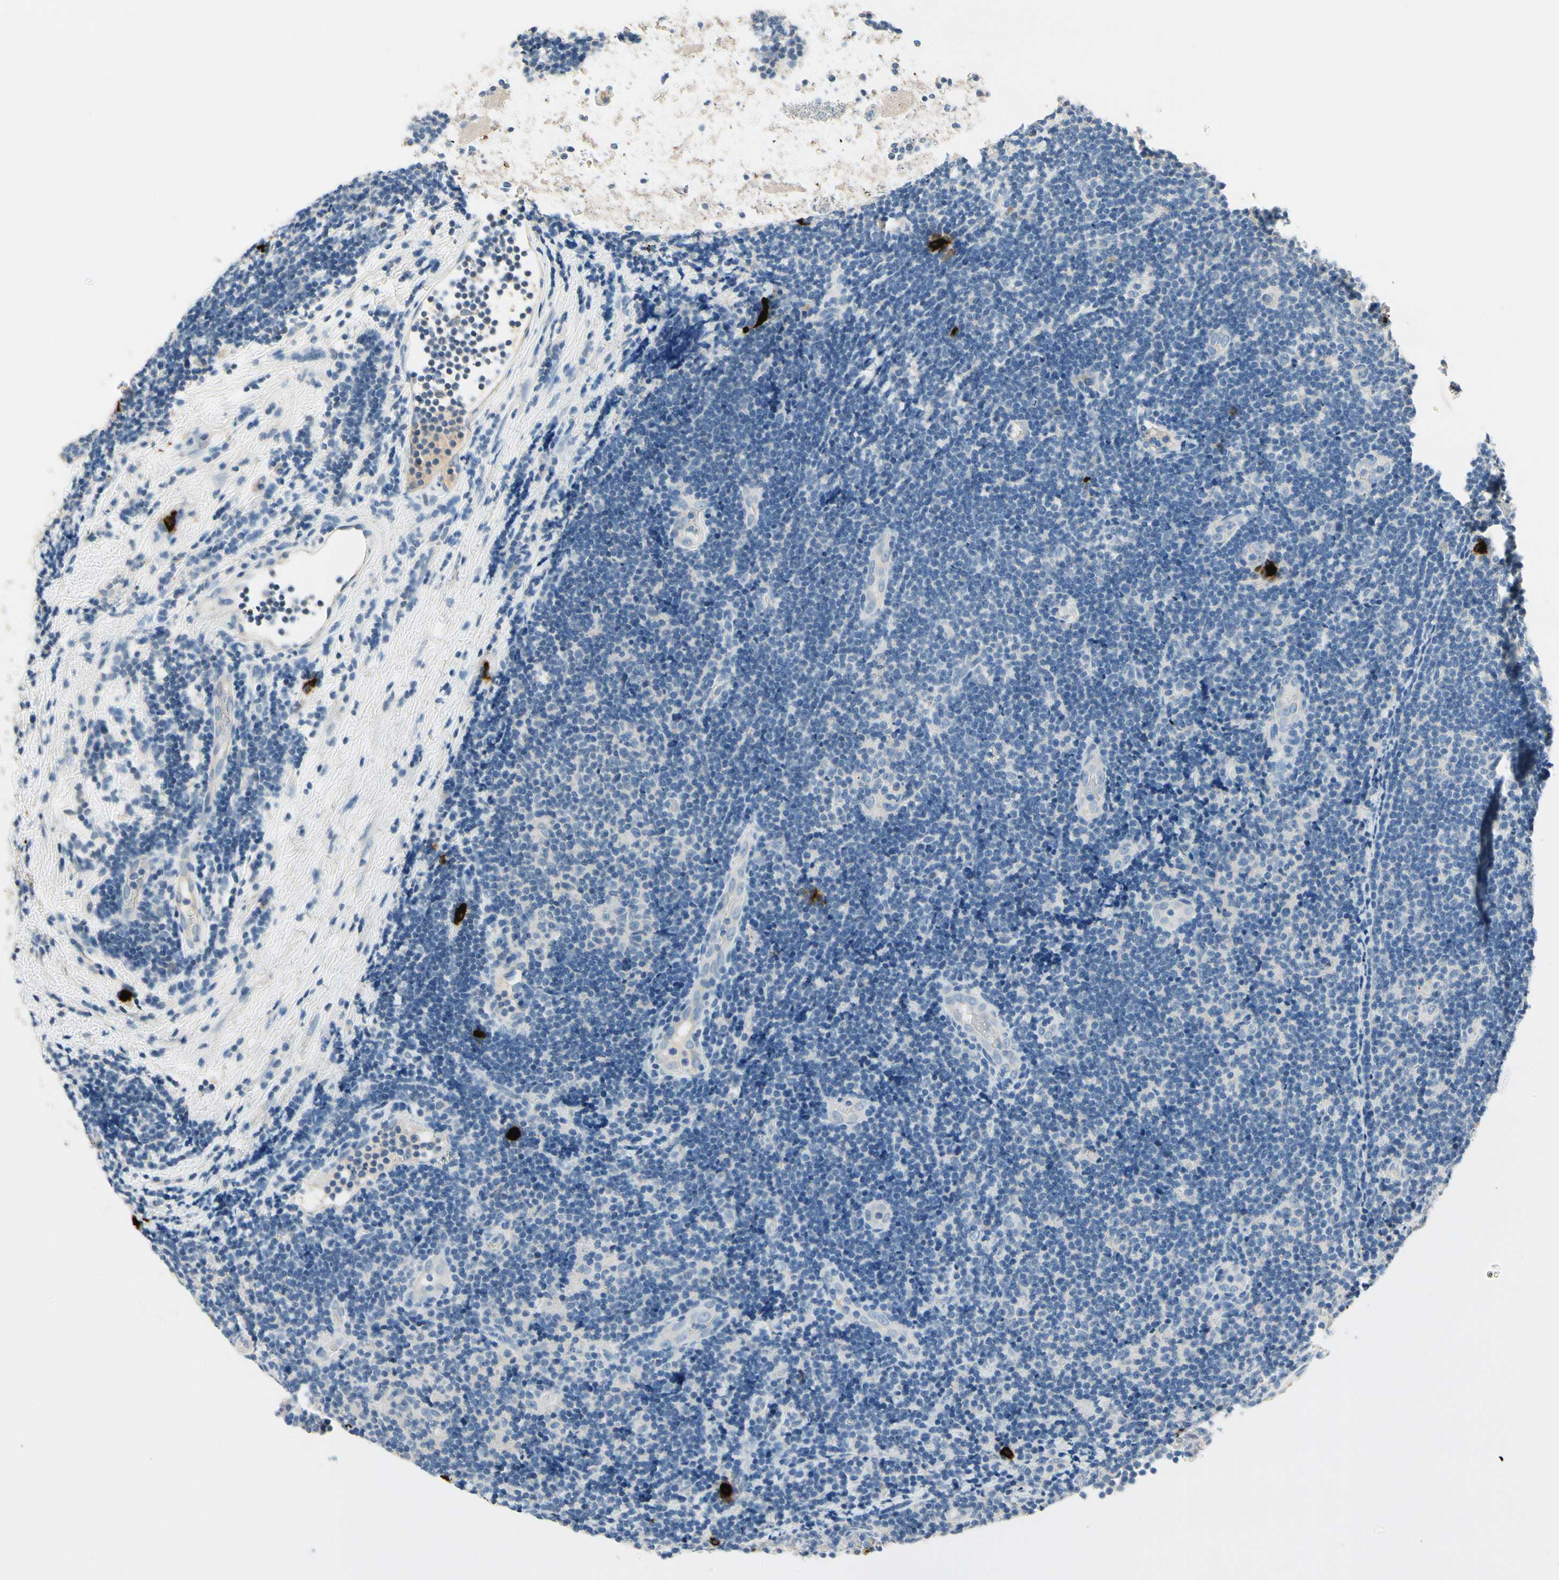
{"staining": {"intensity": "negative", "quantity": "none", "location": "none"}, "tissue": "lymphoma", "cell_type": "Tumor cells", "image_type": "cancer", "snomed": [{"axis": "morphology", "description": "Malignant lymphoma, non-Hodgkin's type, Low grade"}, {"axis": "topography", "description": "Lymph node"}], "caption": "The micrograph displays no staining of tumor cells in malignant lymphoma, non-Hodgkin's type (low-grade).", "gene": "CPA3", "patient": {"sex": "male", "age": 83}}